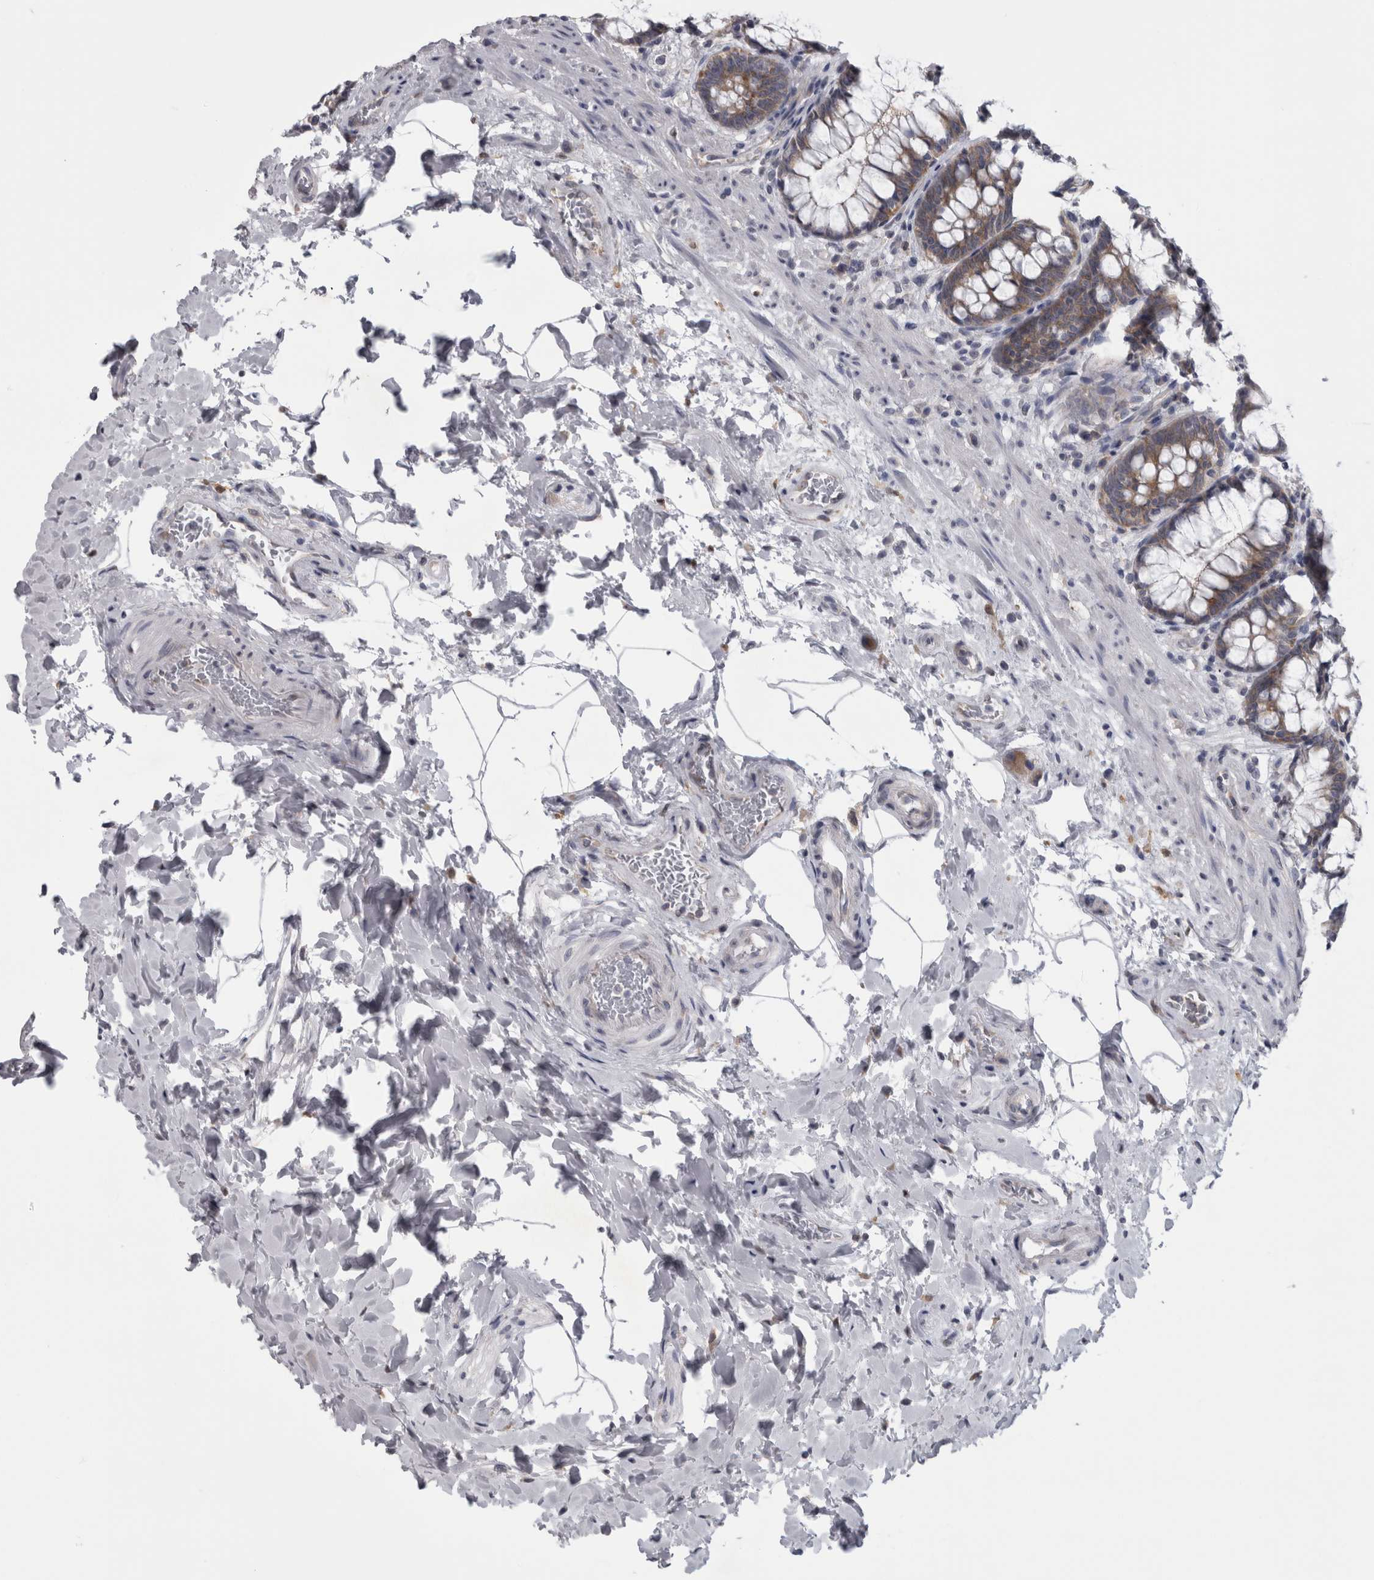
{"staining": {"intensity": "moderate", "quantity": "25%-75%", "location": "cytoplasmic/membranous"}, "tissue": "rectum", "cell_type": "Glandular cells", "image_type": "normal", "snomed": [{"axis": "morphology", "description": "Normal tissue, NOS"}, {"axis": "topography", "description": "Rectum"}], "caption": "Immunohistochemical staining of unremarkable rectum displays moderate cytoplasmic/membranous protein expression in approximately 25%-75% of glandular cells. The staining was performed using DAB, with brown indicating positive protein expression. Nuclei are stained blue with hematoxylin.", "gene": "PRRC2C", "patient": {"sex": "male", "age": 64}}